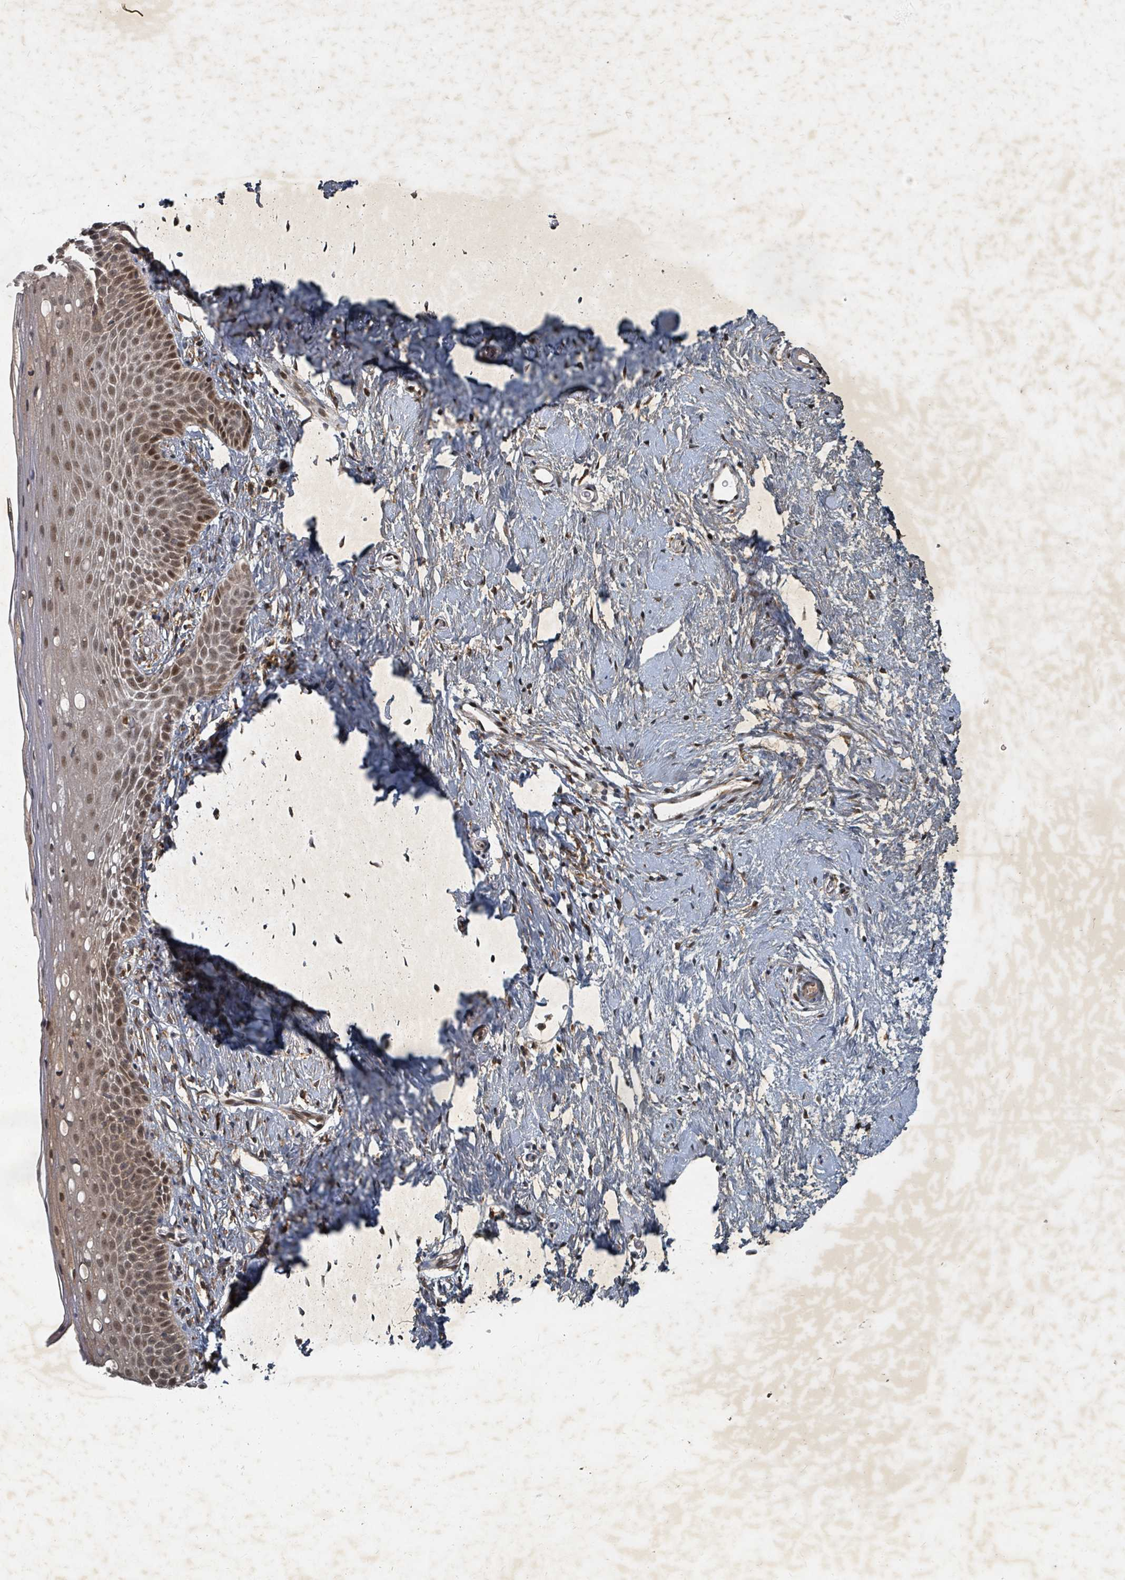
{"staining": {"intensity": "moderate", "quantity": "25%-75%", "location": "cytoplasmic/membranous,nuclear"}, "tissue": "cervix", "cell_type": "Glandular cells", "image_type": "normal", "snomed": [{"axis": "morphology", "description": "Normal tissue, NOS"}, {"axis": "topography", "description": "Cervix"}], "caption": "Normal cervix was stained to show a protein in brown. There is medium levels of moderate cytoplasmic/membranous,nuclear expression in about 25%-75% of glandular cells. Using DAB (brown) and hematoxylin (blue) stains, captured at high magnification using brightfield microscopy.", "gene": "KDM4E", "patient": {"sex": "female", "age": 57}}